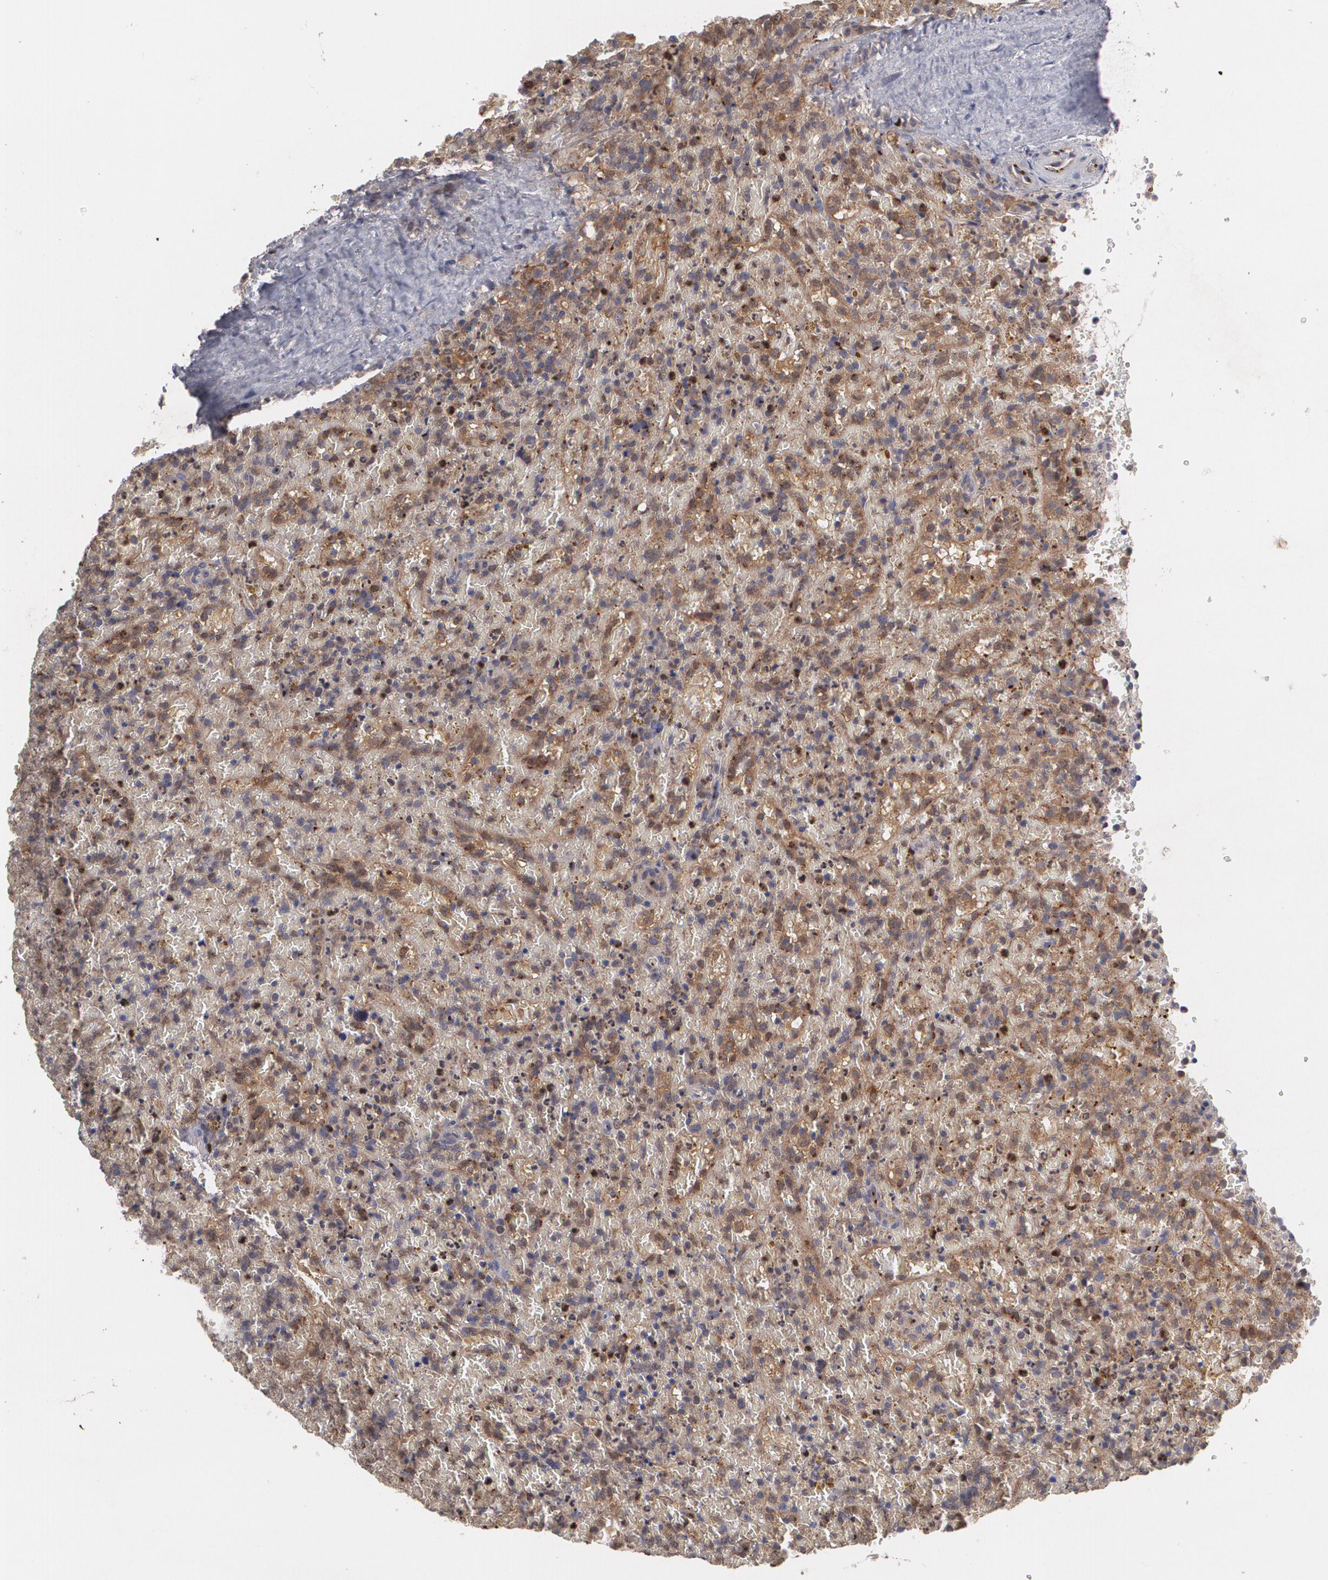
{"staining": {"intensity": "weak", "quantity": ">75%", "location": "cytoplasmic/membranous"}, "tissue": "lymphoma", "cell_type": "Tumor cells", "image_type": "cancer", "snomed": [{"axis": "morphology", "description": "Malignant lymphoma, non-Hodgkin's type, High grade"}, {"axis": "topography", "description": "Spleen"}, {"axis": "topography", "description": "Lymph node"}], "caption": "Immunohistochemistry (IHC) image of high-grade malignant lymphoma, non-Hodgkin's type stained for a protein (brown), which shows low levels of weak cytoplasmic/membranous expression in about >75% of tumor cells.", "gene": "HTT", "patient": {"sex": "female", "age": 70}}